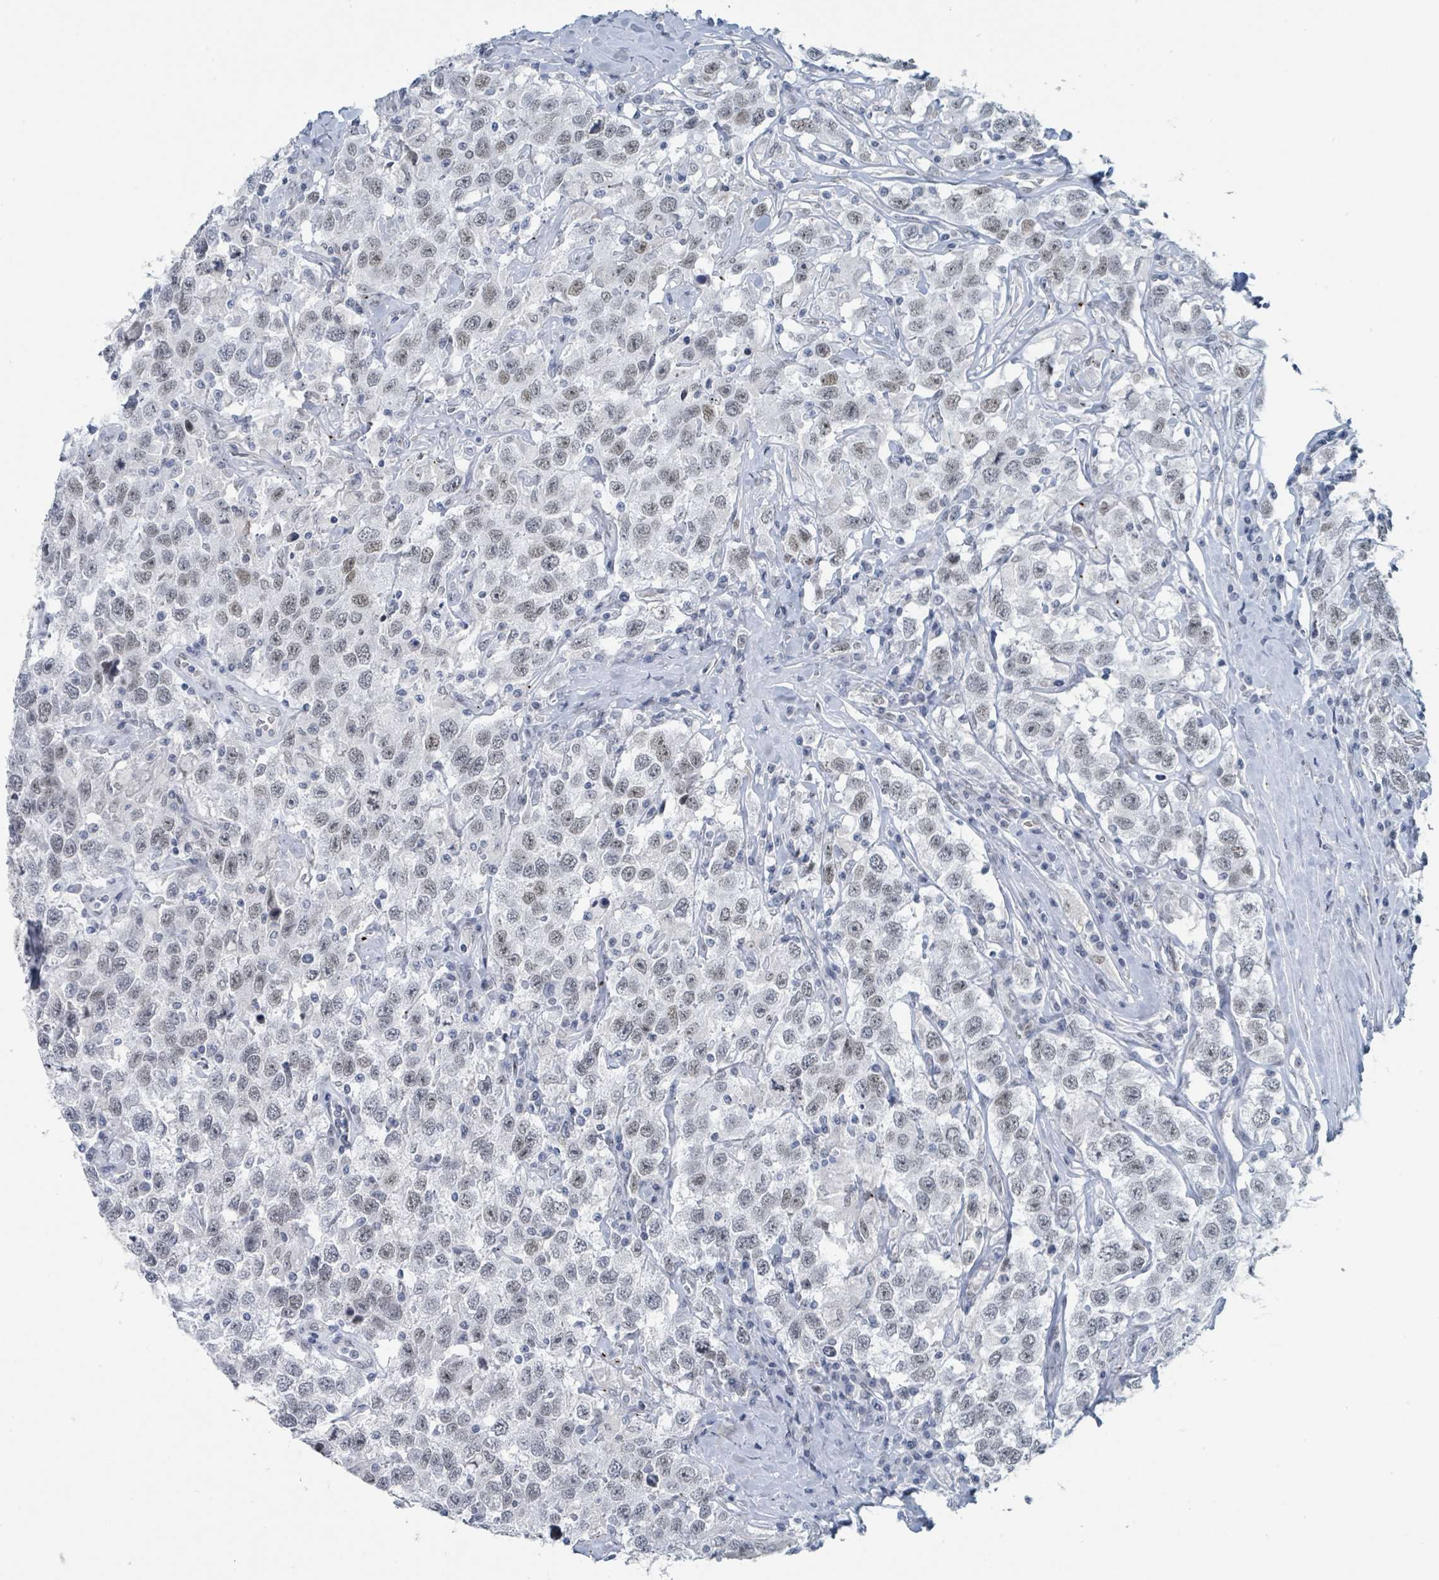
{"staining": {"intensity": "weak", "quantity": "<25%", "location": "nuclear"}, "tissue": "testis cancer", "cell_type": "Tumor cells", "image_type": "cancer", "snomed": [{"axis": "morphology", "description": "Seminoma, NOS"}, {"axis": "topography", "description": "Testis"}], "caption": "Photomicrograph shows no significant protein staining in tumor cells of testis seminoma.", "gene": "EHMT2", "patient": {"sex": "male", "age": 41}}